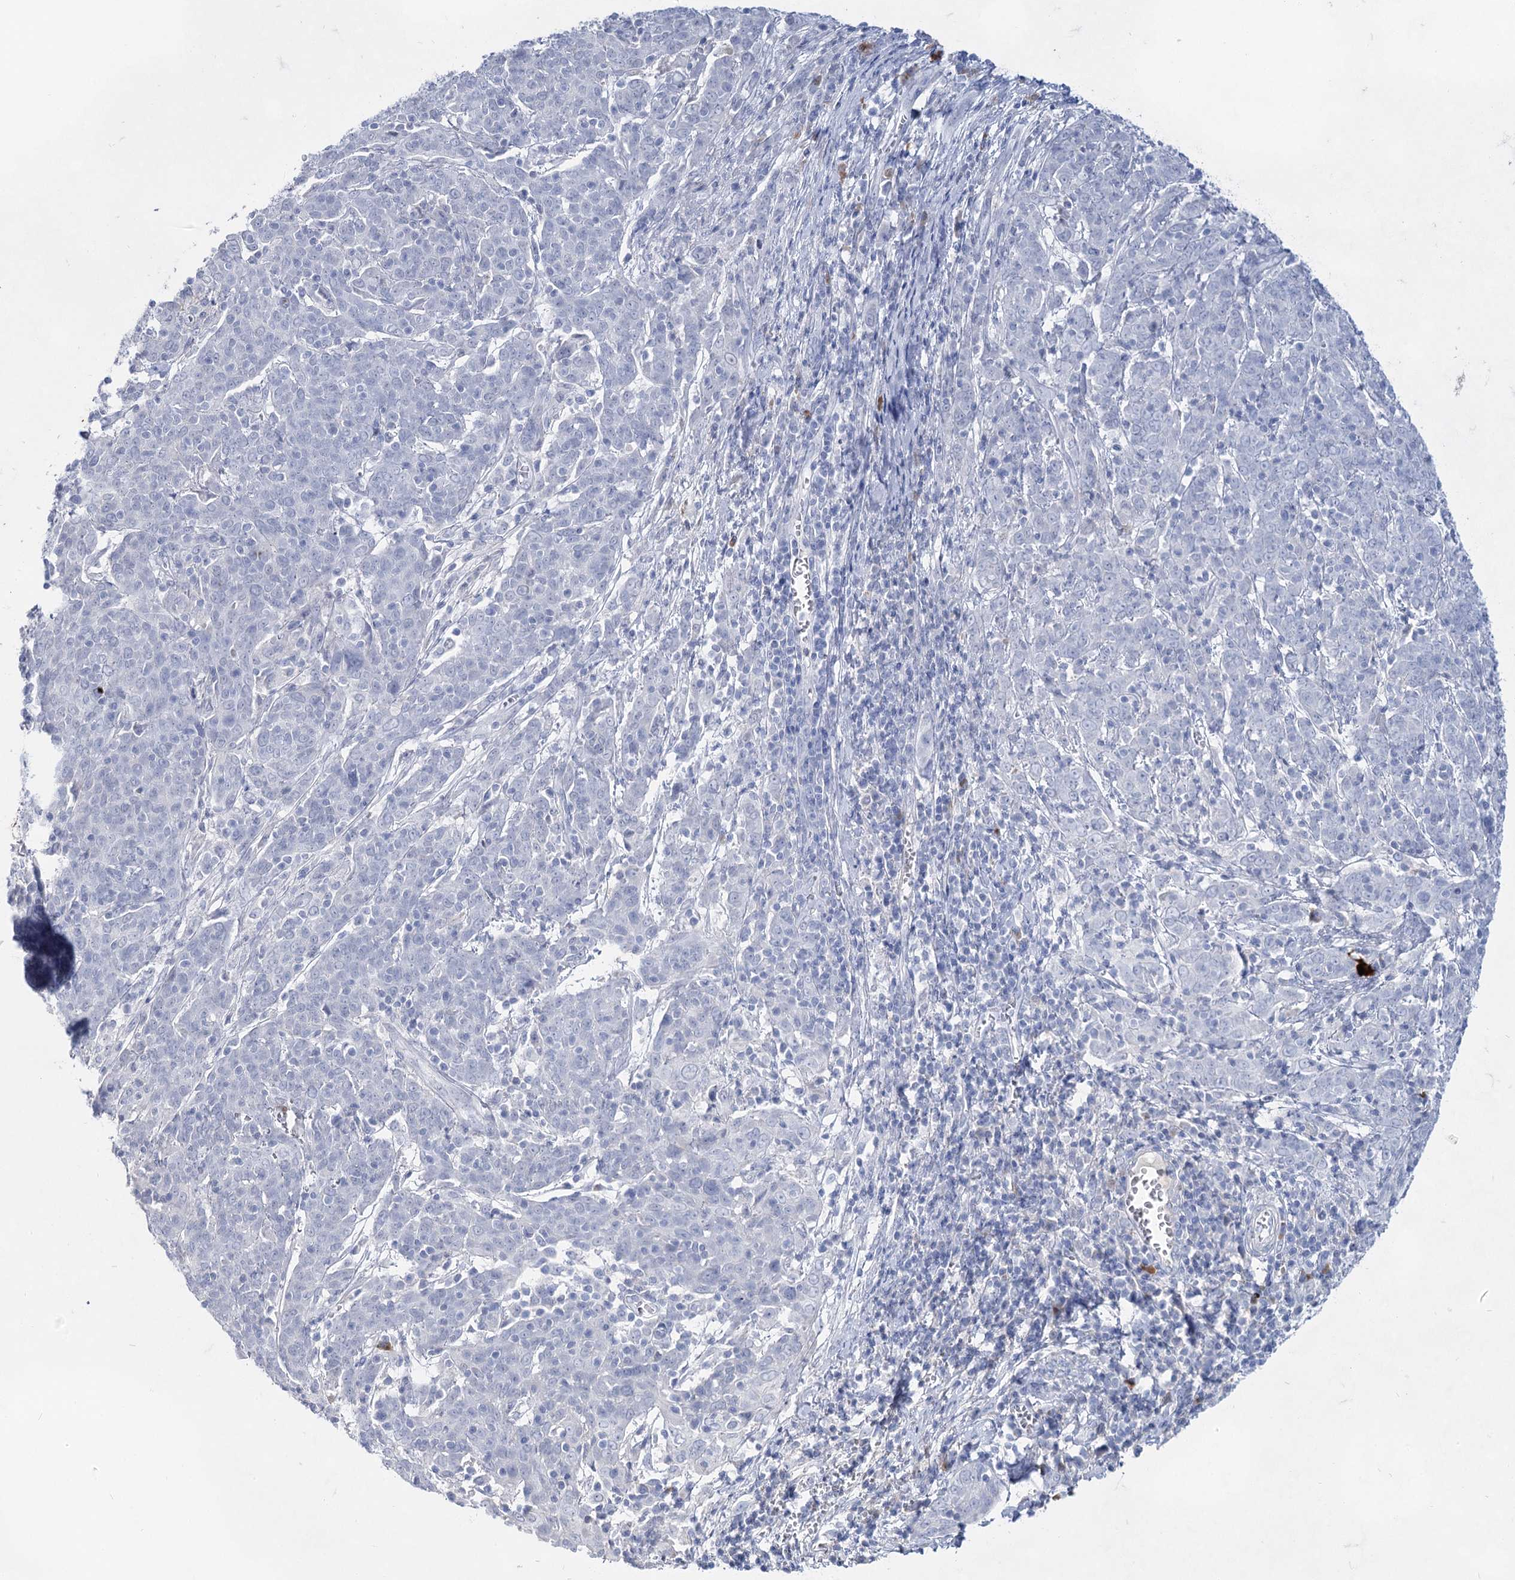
{"staining": {"intensity": "negative", "quantity": "none", "location": "none"}, "tissue": "cervical cancer", "cell_type": "Tumor cells", "image_type": "cancer", "snomed": [{"axis": "morphology", "description": "Squamous cell carcinoma, NOS"}, {"axis": "topography", "description": "Cervix"}], "caption": "Human cervical cancer stained for a protein using immunohistochemistry shows no staining in tumor cells.", "gene": "ACRV1", "patient": {"sex": "female", "age": 67}}